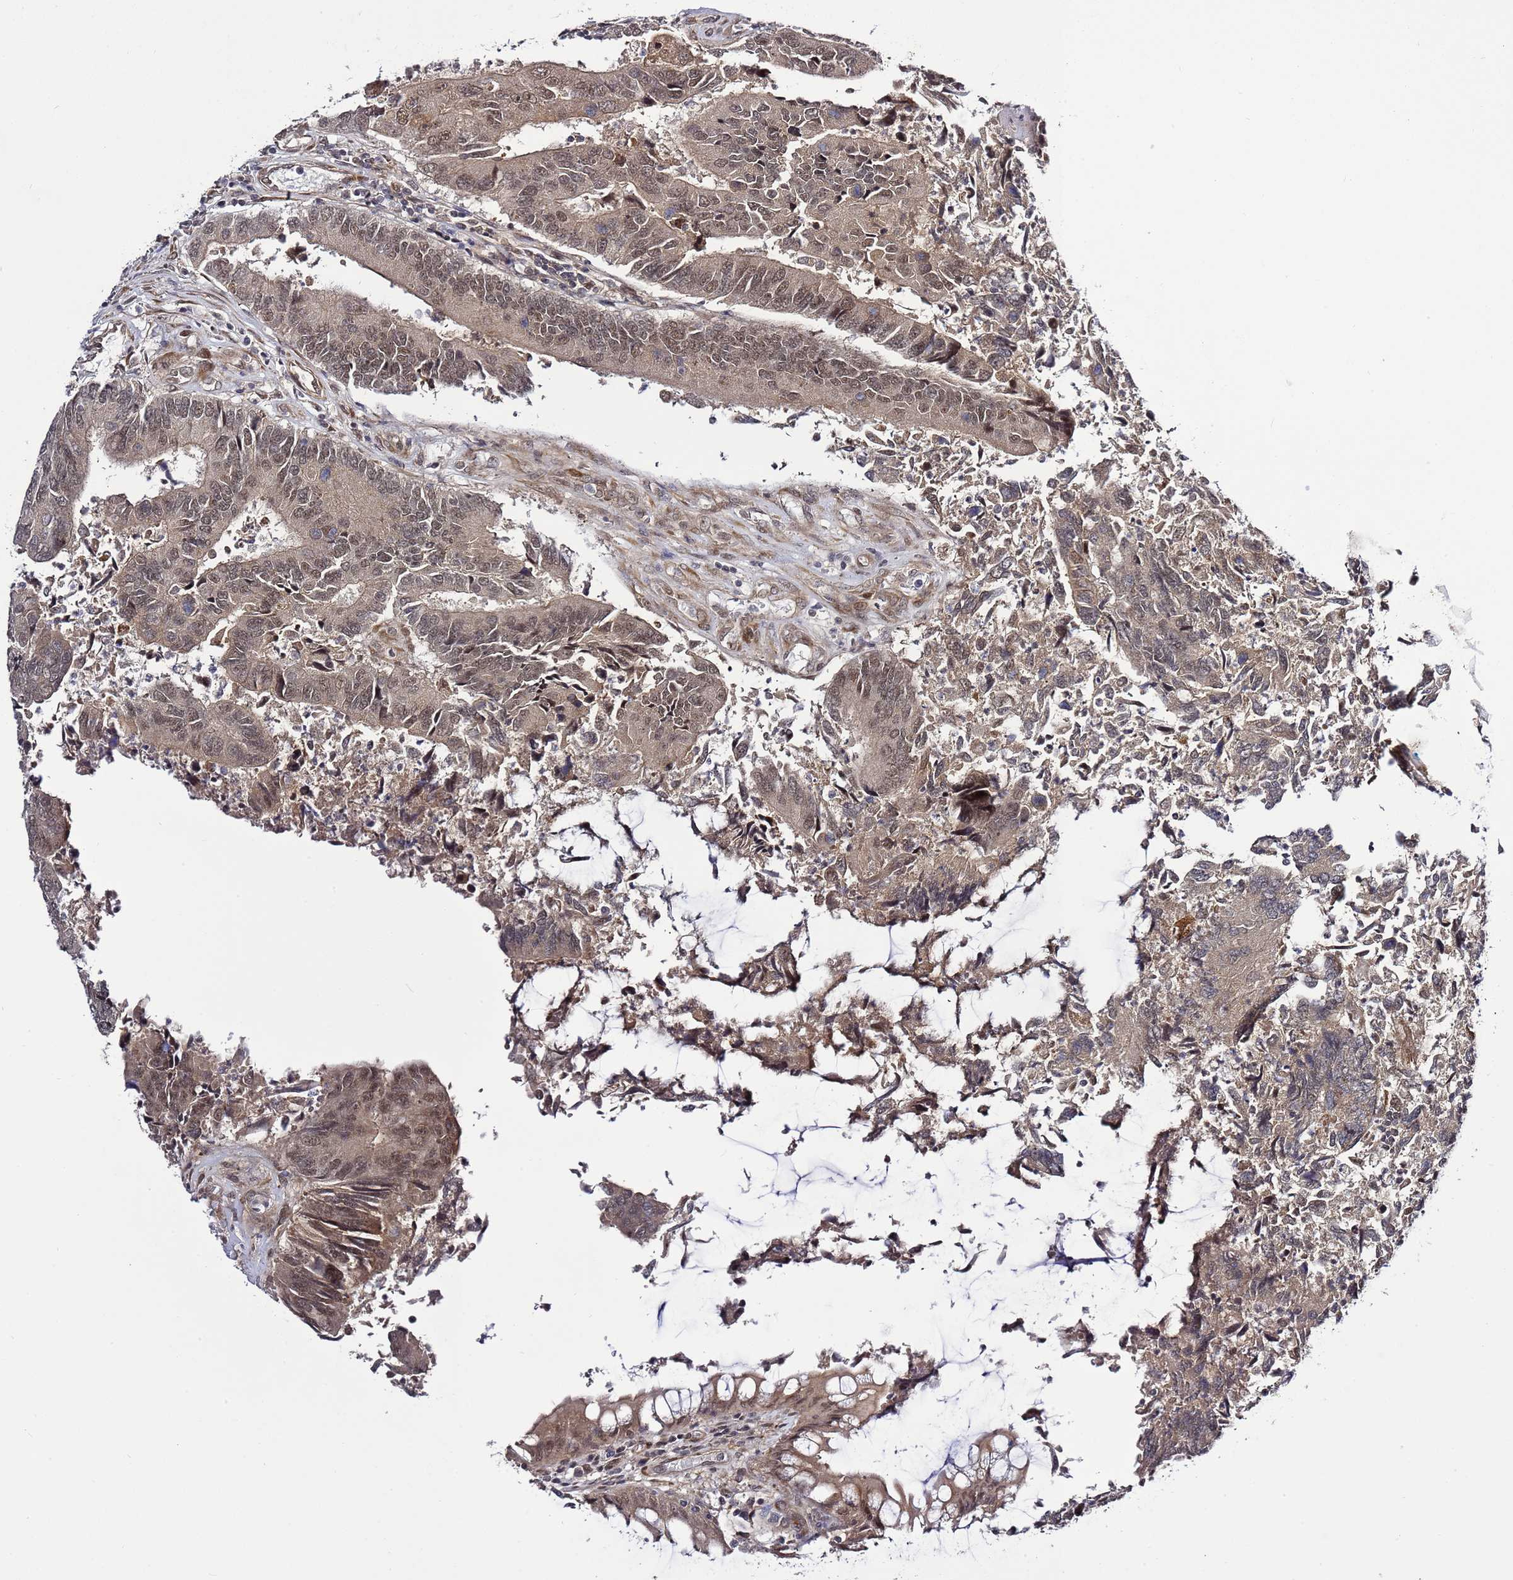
{"staining": {"intensity": "weak", "quantity": ">75%", "location": "cytoplasmic/membranous,nuclear"}, "tissue": "colorectal cancer", "cell_type": "Tumor cells", "image_type": "cancer", "snomed": [{"axis": "morphology", "description": "Adenocarcinoma, NOS"}, {"axis": "topography", "description": "Colon"}], "caption": "IHC (DAB) staining of human colorectal cancer (adenocarcinoma) reveals weak cytoplasmic/membranous and nuclear protein staining in approximately >75% of tumor cells.", "gene": "POLR2D", "patient": {"sex": "female", "age": 67}}